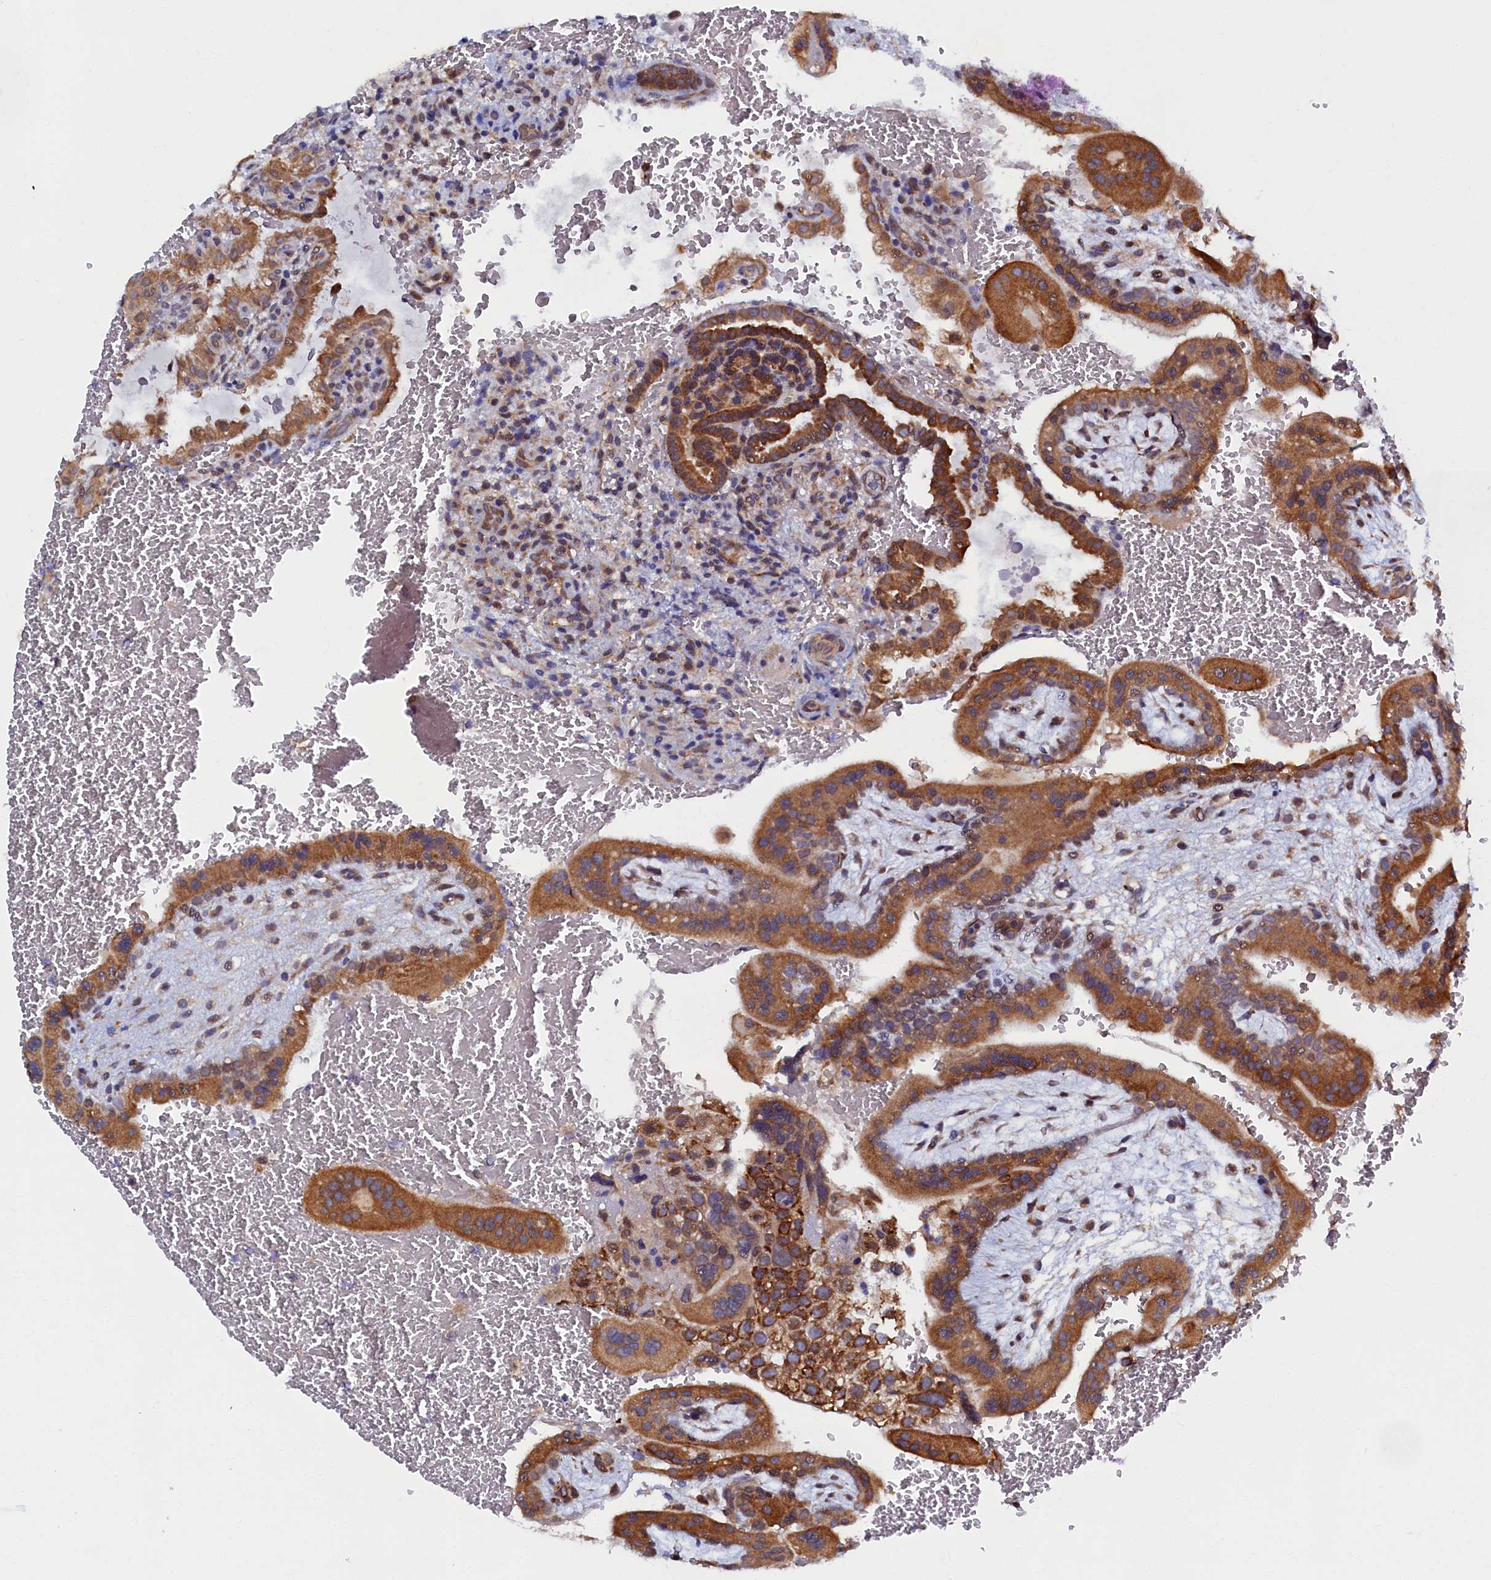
{"staining": {"intensity": "moderate", "quantity": ">75%", "location": "cytoplasmic/membranous"}, "tissue": "placenta", "cell_type": "Trophoblastic cells", "image_type": "normal", "snomed": [{"axis": "morphology", "description": "Normal tissue, NOS"}, {"axis": "topography", "description": "Placenta"}], "caption": "High-power microscopy captured an immunohistochemistry (IHC) photomicrograph of benign placenta, revealing moderate cytoplasmic/membranous expression in about >75% of trophoblastic cells.", "gene": "SLC16A14", "patient": {"sex": "female", "age": 35}}